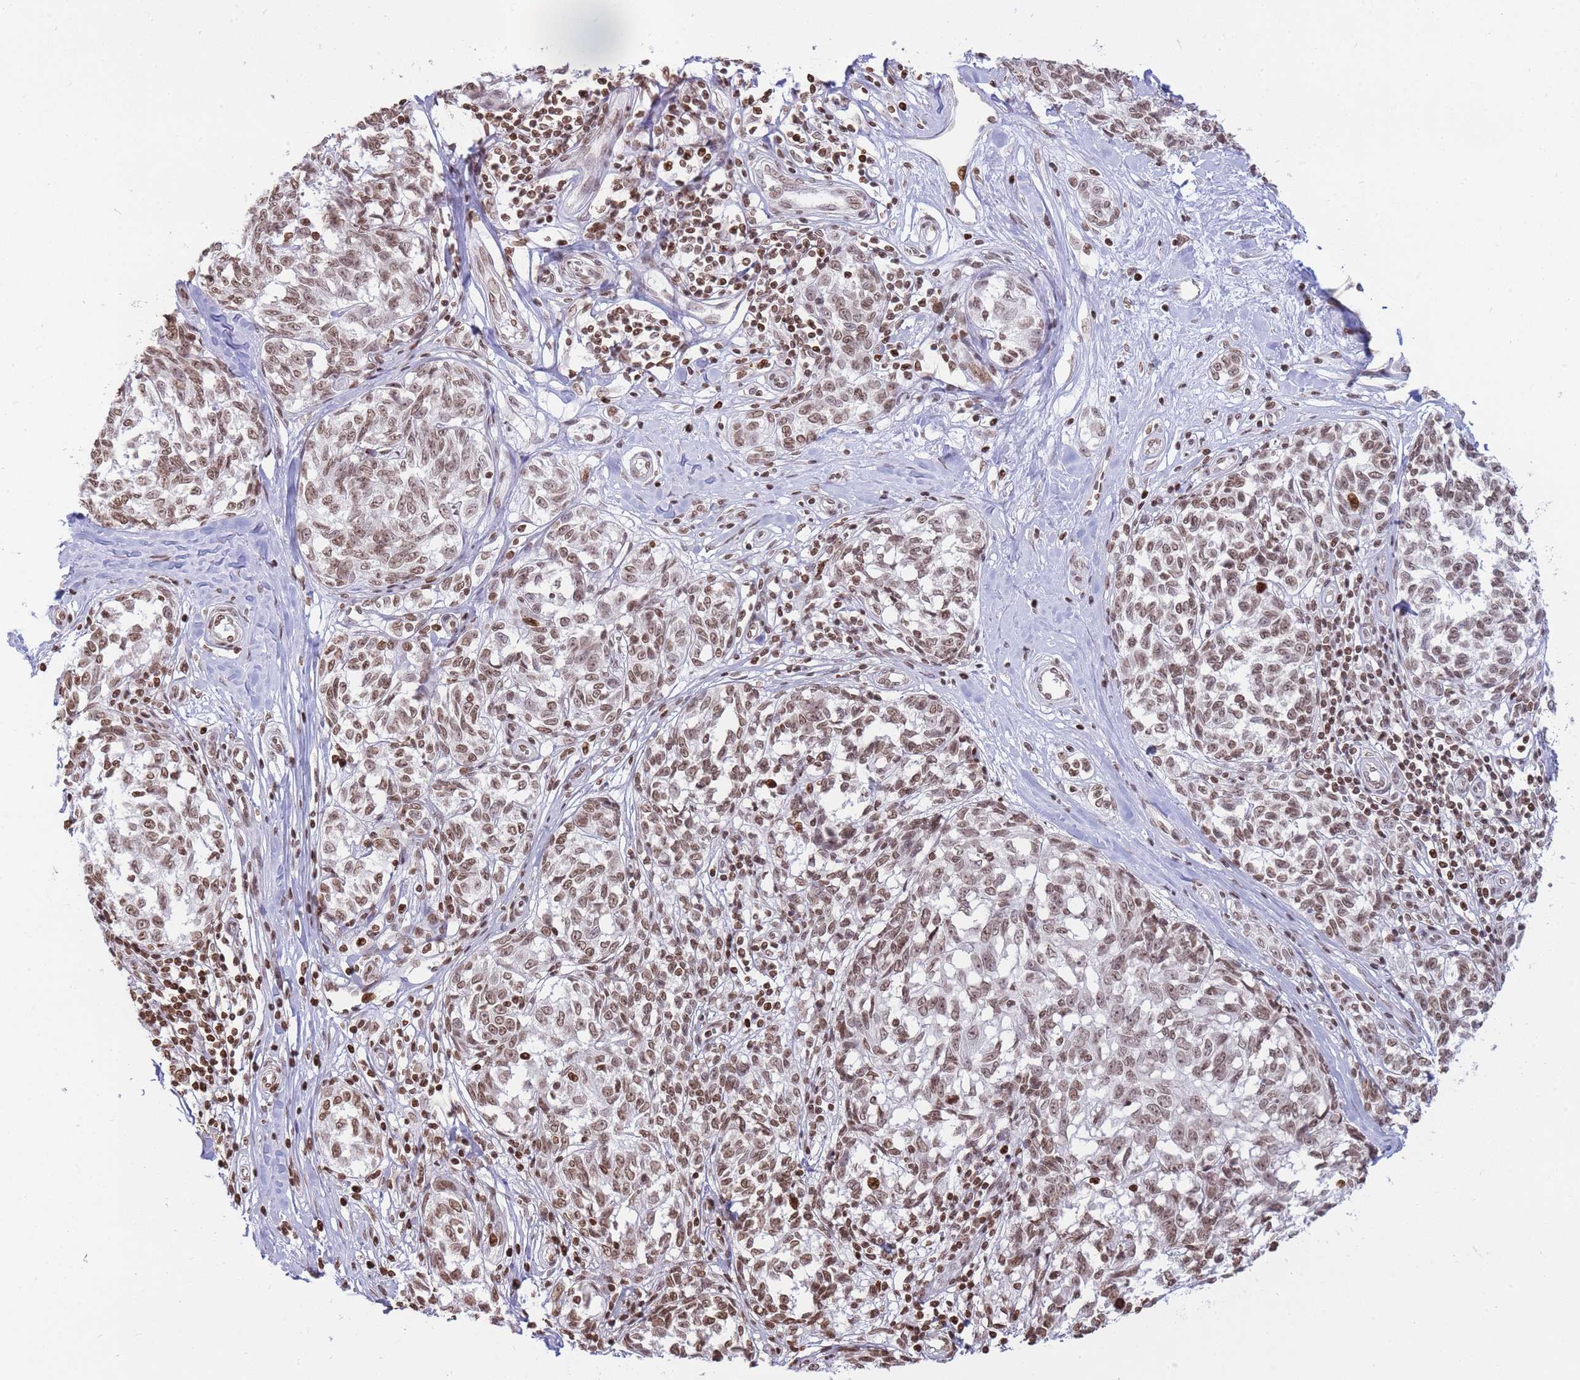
{"staining": {"intensity": "moderate", "quantity": ">75%", "location": "nuclear"}, "tissue": "melanoma", "cell_type": "Tumor cells", "image_type": "cancer", "snomed": [{"axis": "morphology", "description": "Normal tissue, NOS"}, {"axis": "morphology", "description": "Malignant melanoma, NOS"}, {"axis": "topography", "description": "Skin"}], "caption": "Melanoma stained with DAB (3,3'-diaminobenzidine) immunohistochemistry (IHC) shows medium levels of moderate nuclear expression in approximately >75% of tumor cells.", "gene": "SHISAL1", "patient": {"sex": "female", "age": 64}}